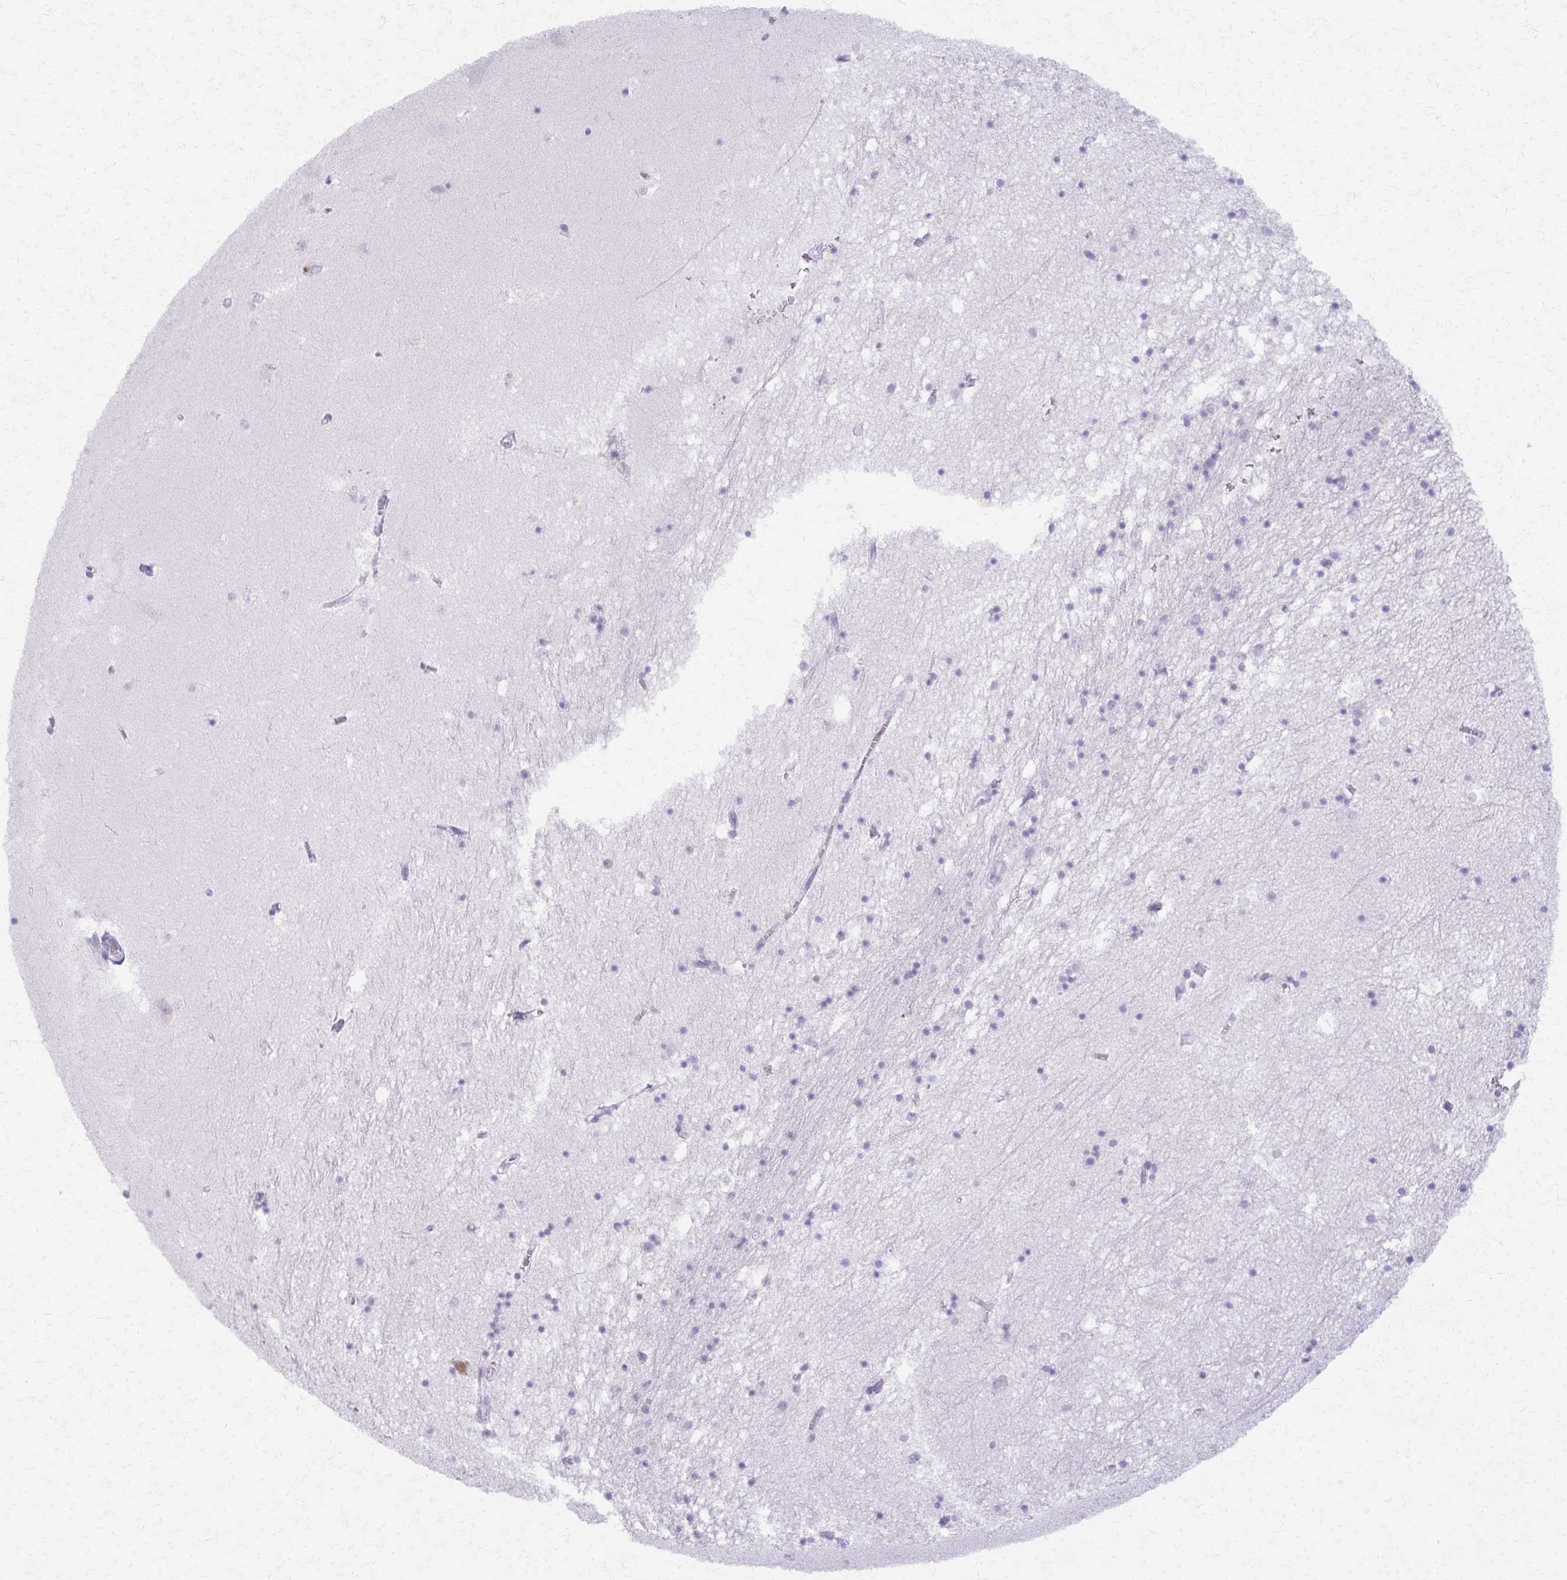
{"staining": {"intensity": "negative", "quantity": "none", "location": "none"}, "tissue": "hippocampus", "cell_type": "Glial cells", "image_type": "normal", "snomed": [{"axis": "morphology", "description": "Normal tissue, NOS"}, {"axis": "topography", "description": "Hippocampus"}], "caption": "An immunohistochemistry (IHC) photomicrograph of benign hippocampus is shown. There is no staining in glial cells of hippocampus. (Brightfield microscopy of DAB (3,3'-diaminobenzidine) IHC at high magnification).", "gene": "MORC4", "patient": {"sex": "male", "age": 58}}